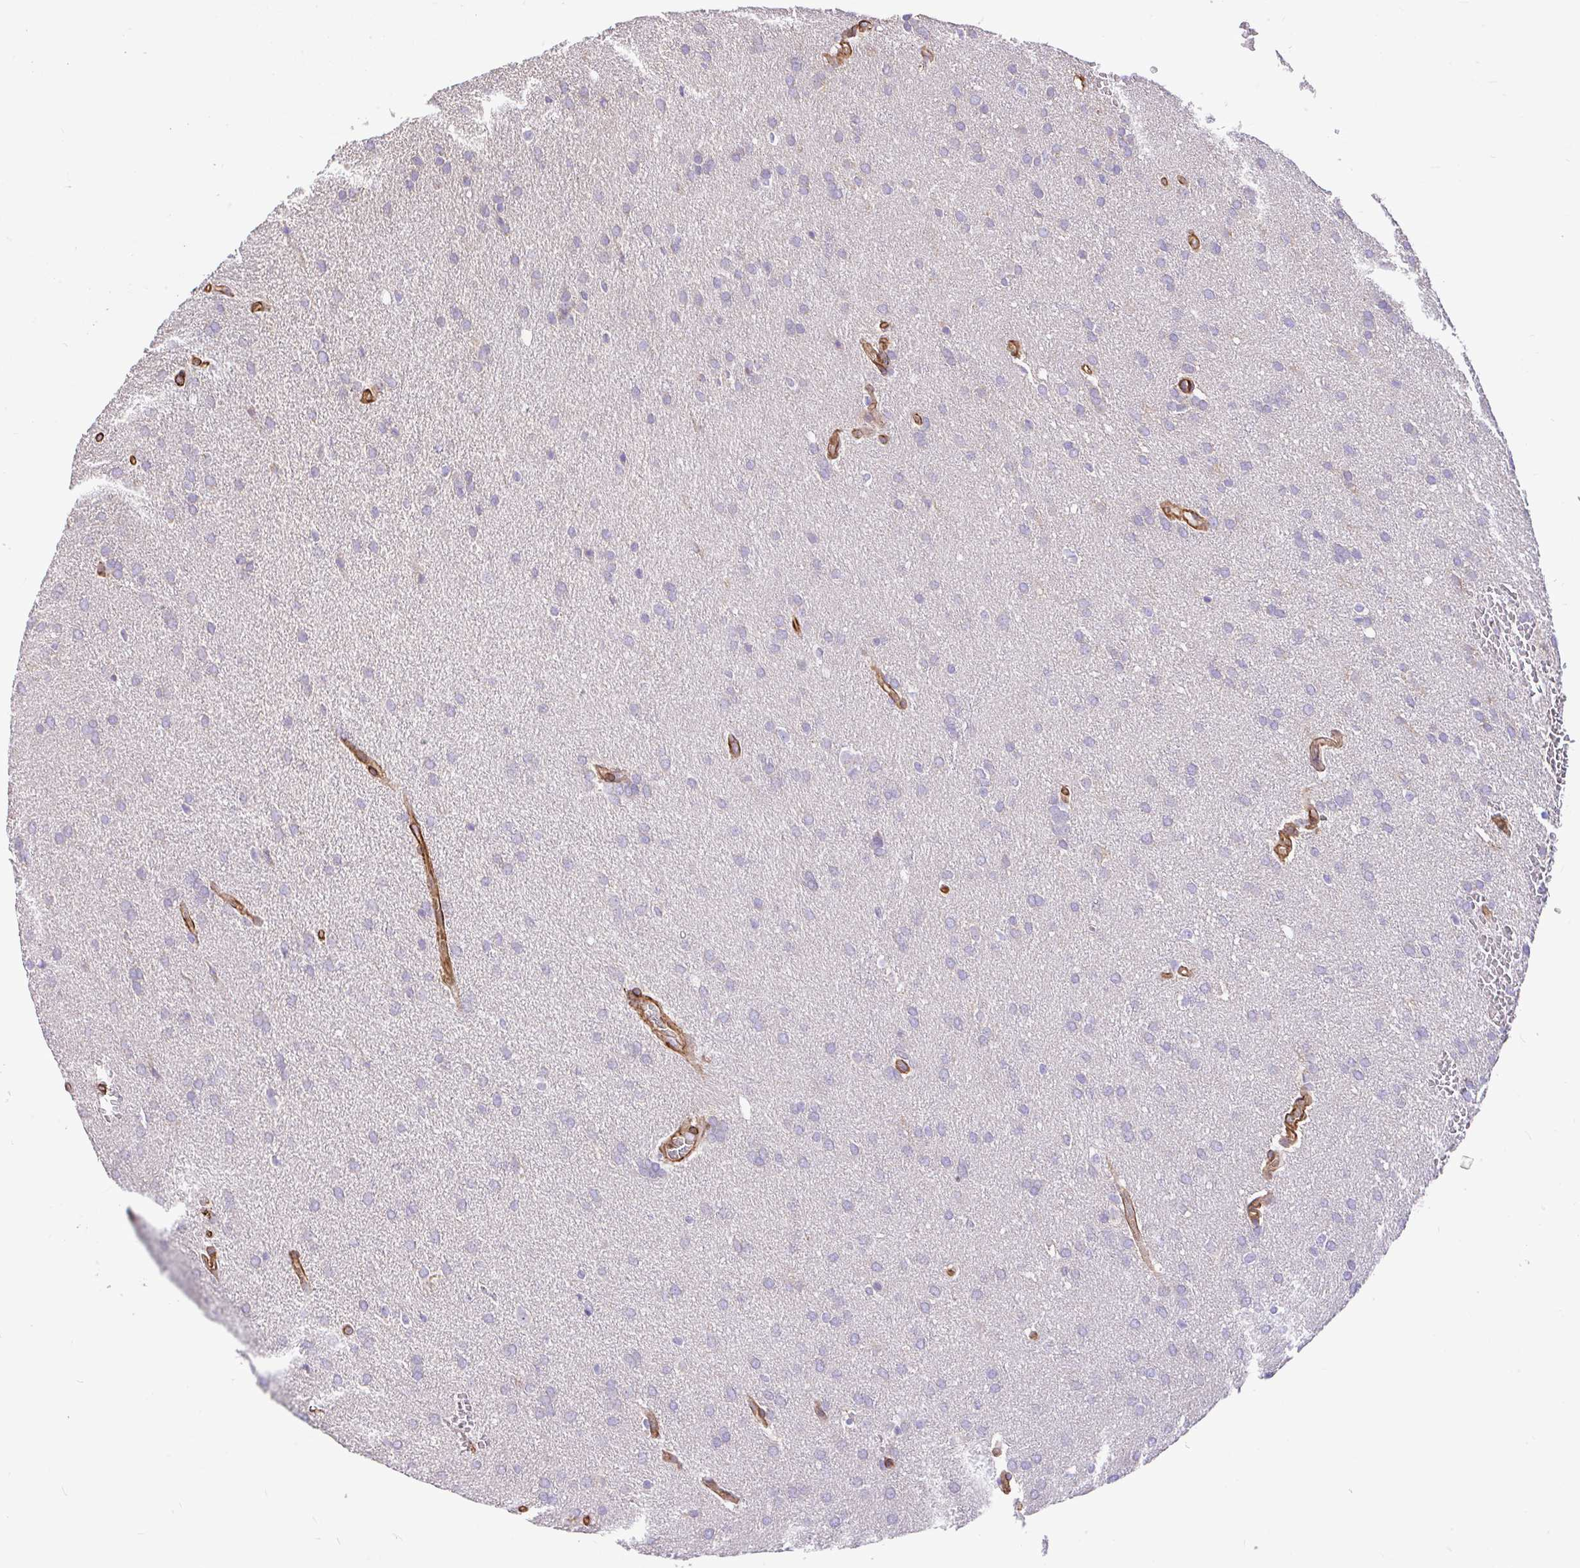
{"staining": {"intensity": "negative", "quantity": "none", "location": "none"}, "tissue": "glioma", "cell_type": "Tumor cells", "image_type": "cancer", "snomed": [{"axis": "morphology", "description": "Glioma, malignant, Low grade"}, {"axis": "topography", "description": "Brain"}], "caption": "Protein analysis of malignant glioma (low-grade) demonstrates no significant expression in tumor cells.", "gene": "PTPRK", "patient": {"sex": "female", "age": 33}}